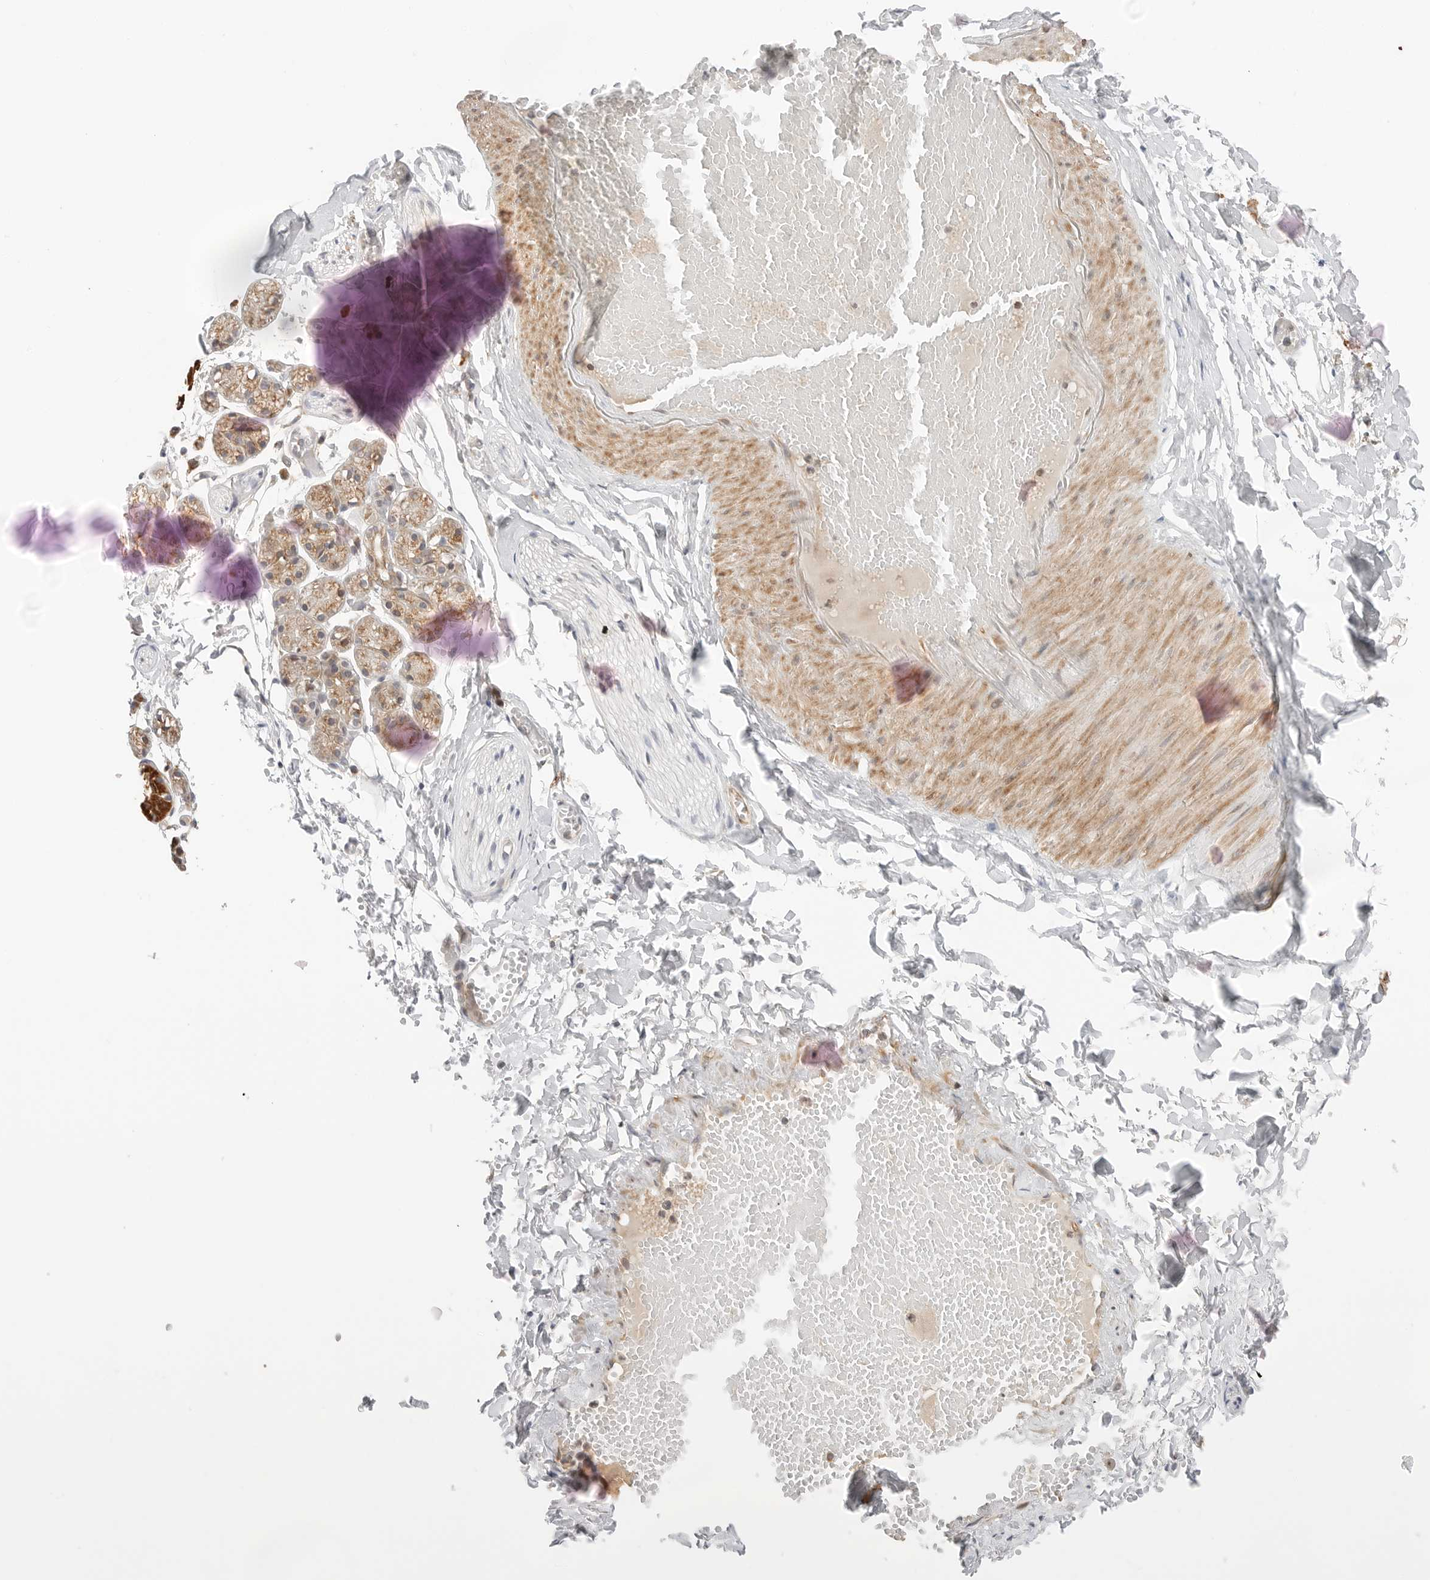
{"staining": {"intensity": "moderate", "quantity": "<25%", "location": "cytoplasmic/membranous"}, "tissue": "salivary gland", "cell_type": "Glandular cells", "image_type": "normal", "snomed": [{"axis": "morphology", "description": "Normal tissue, NOS"}, {"axis": "topography", "description": "Salivary gland"}], "caption": "Immunohistochemical staining of normal salivary gland reveals moderate cytoplasmic/membranous protein staining in about <25% of glandular cells. Immunohistochemistry stains the protein in brown and the nuclei are stained blue.", "gene": "DYRK4", "patient": {"sex": "male", "age": 63}}